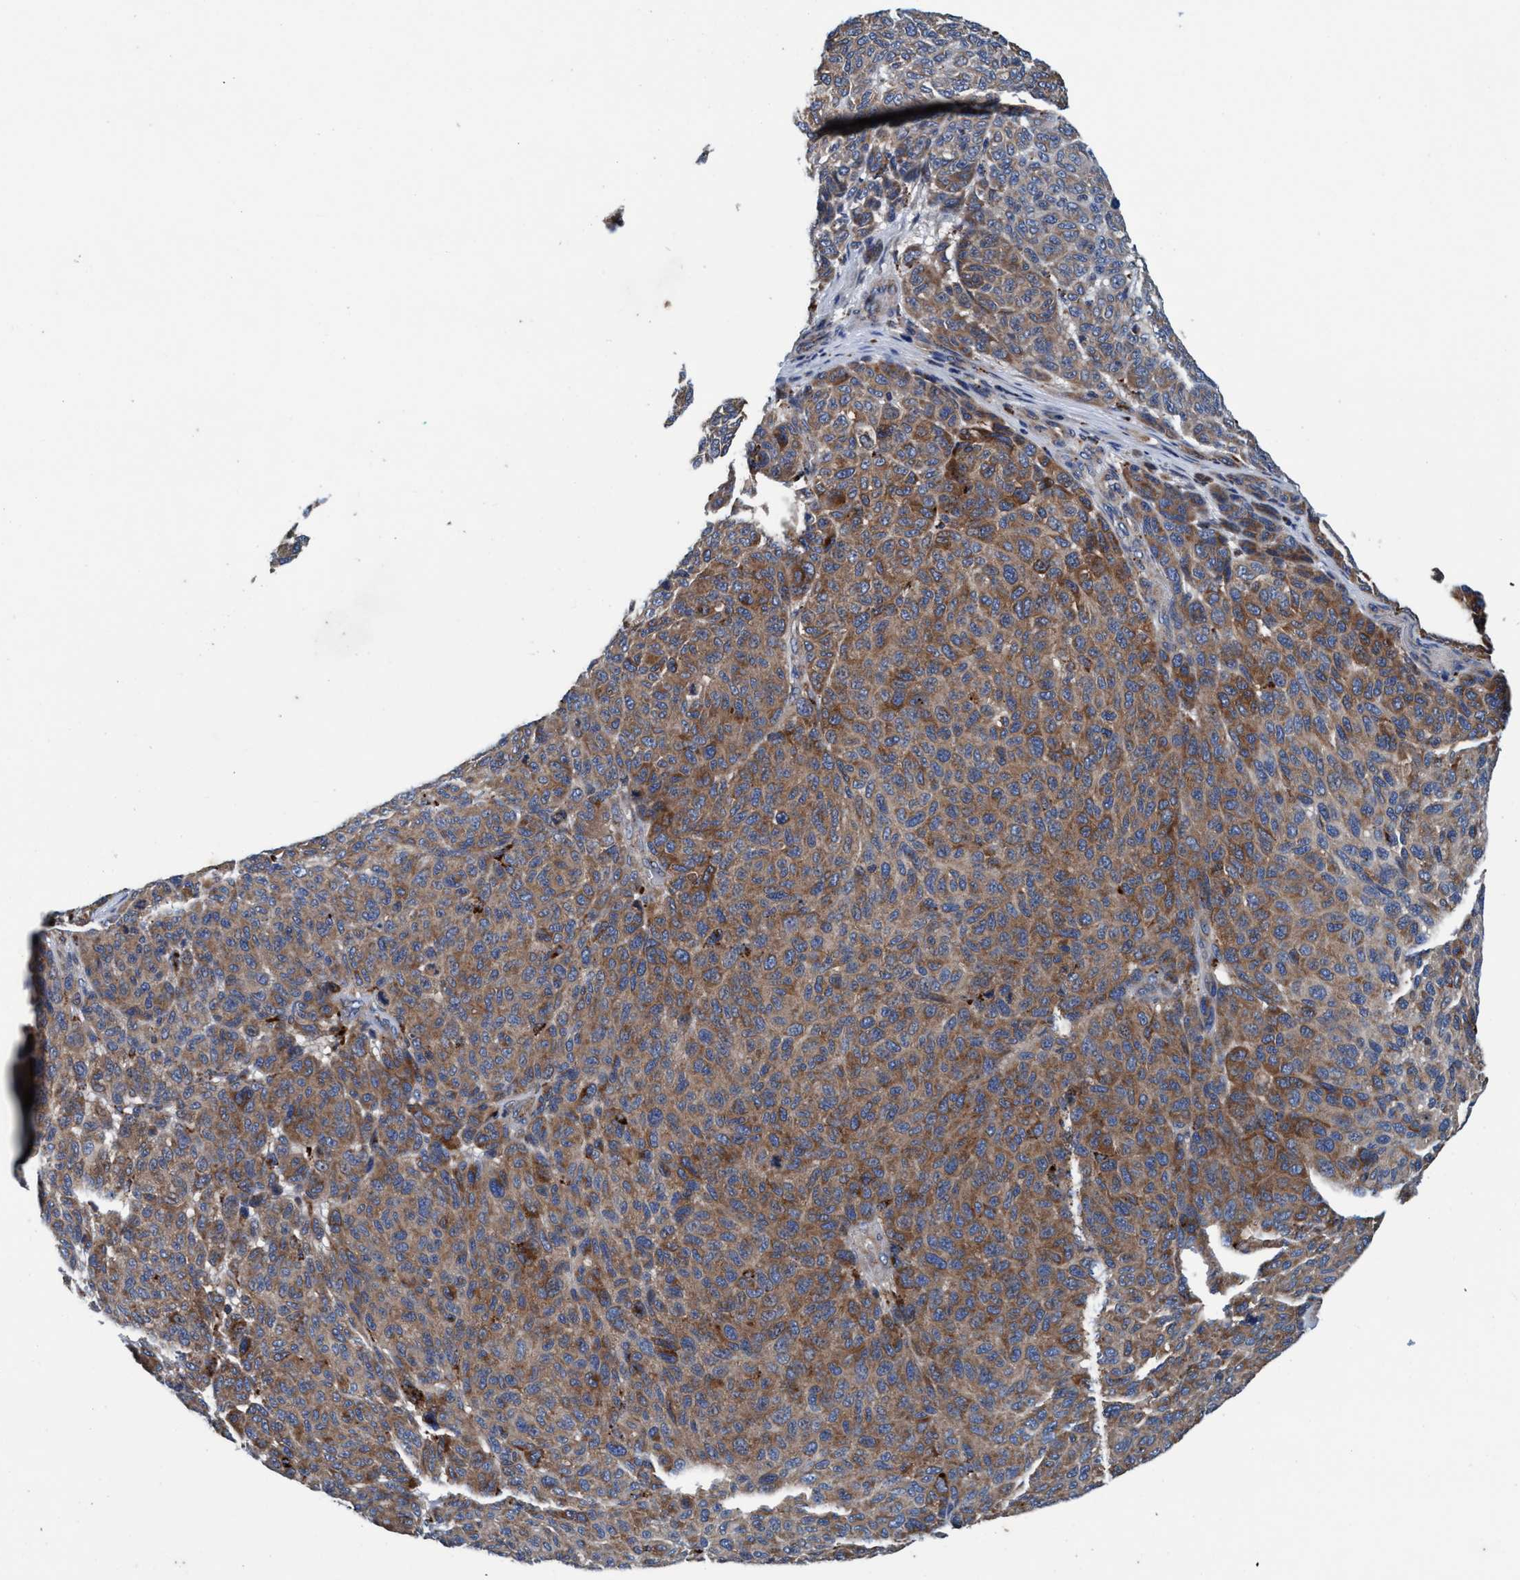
{"staining": {"intensity": "moderate", "quantity": ">75%", "location": "cytoplasmic/membranous"}, "tissue": "melanoma", "cell_type": "Tumor cells", "image_type": "cancer", "snomed": [{"axis": "morphology", "description": "Malignant melanoma, NOS"}, {"axis": "topography", "description": "Skin"}], "caption": "A brown stain highlights moderate cytoplasmic/membranous expression of a protein in melanoma tumor cells.", "gene": "ENDOG", "patient": {"sex": "male", "age": 59}}